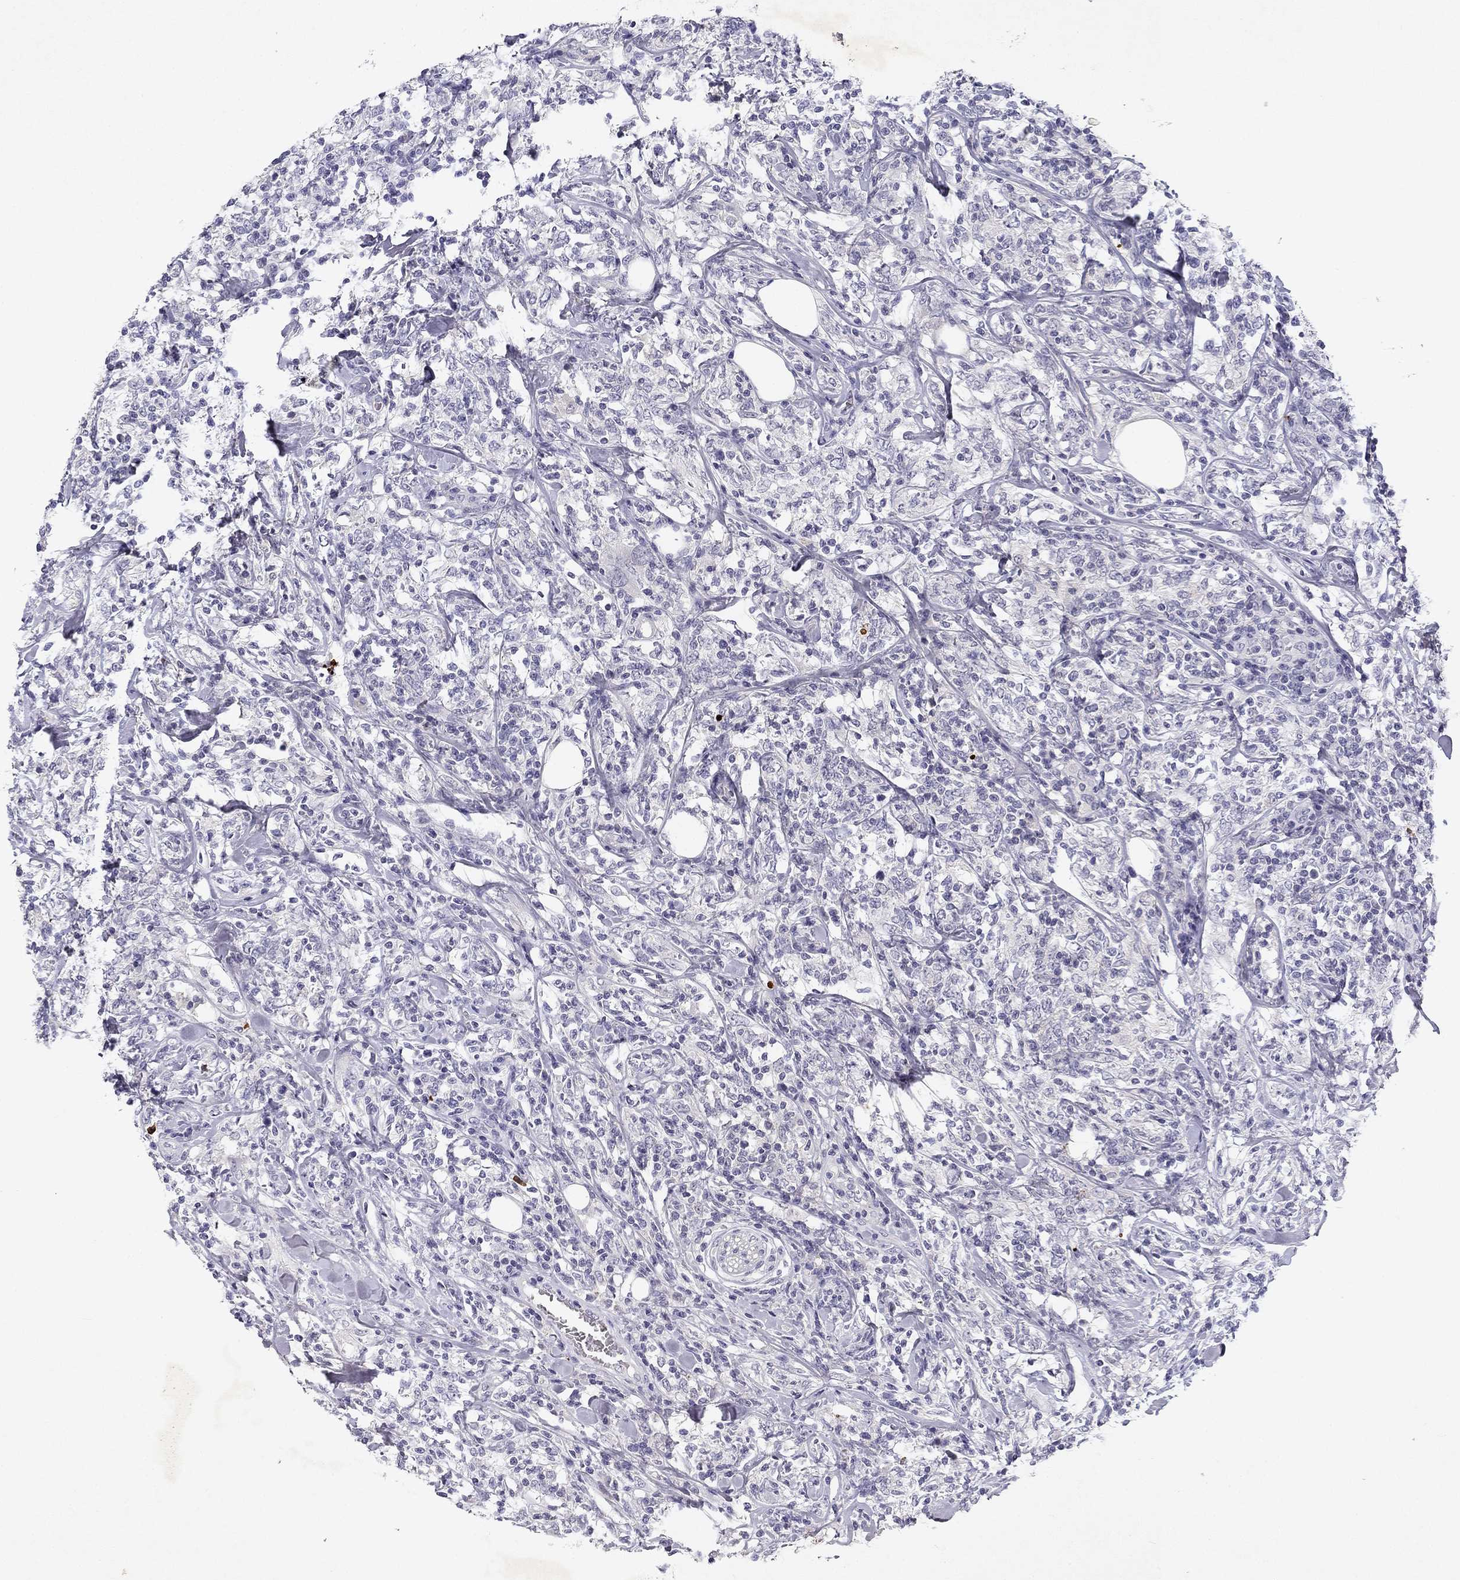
{"staining": {"intensity": "negative", "quantity": "none", "location": "none"}, "tissue": "lymphoma", "cell_type": "Tumor cells", "image_type": "cancer", "snomed": [{"axis": "morphology", "description": "Malignant lymphoma, non-Hodgkin's type, High grade"}, {"axis": "topography", "description": "Lymph node"}], "caption": "There is no significant expression in tumor cells of lymphoma. The staining was performed using DAB (3,3'-diaminobenzidine) to visualize the protein expression in brown, while the nuclei were stained in blue with hematoxylin (Magnification: 20x).", "gene": "SLC6A4", "patient": {"sex": "female", "age": 84}}